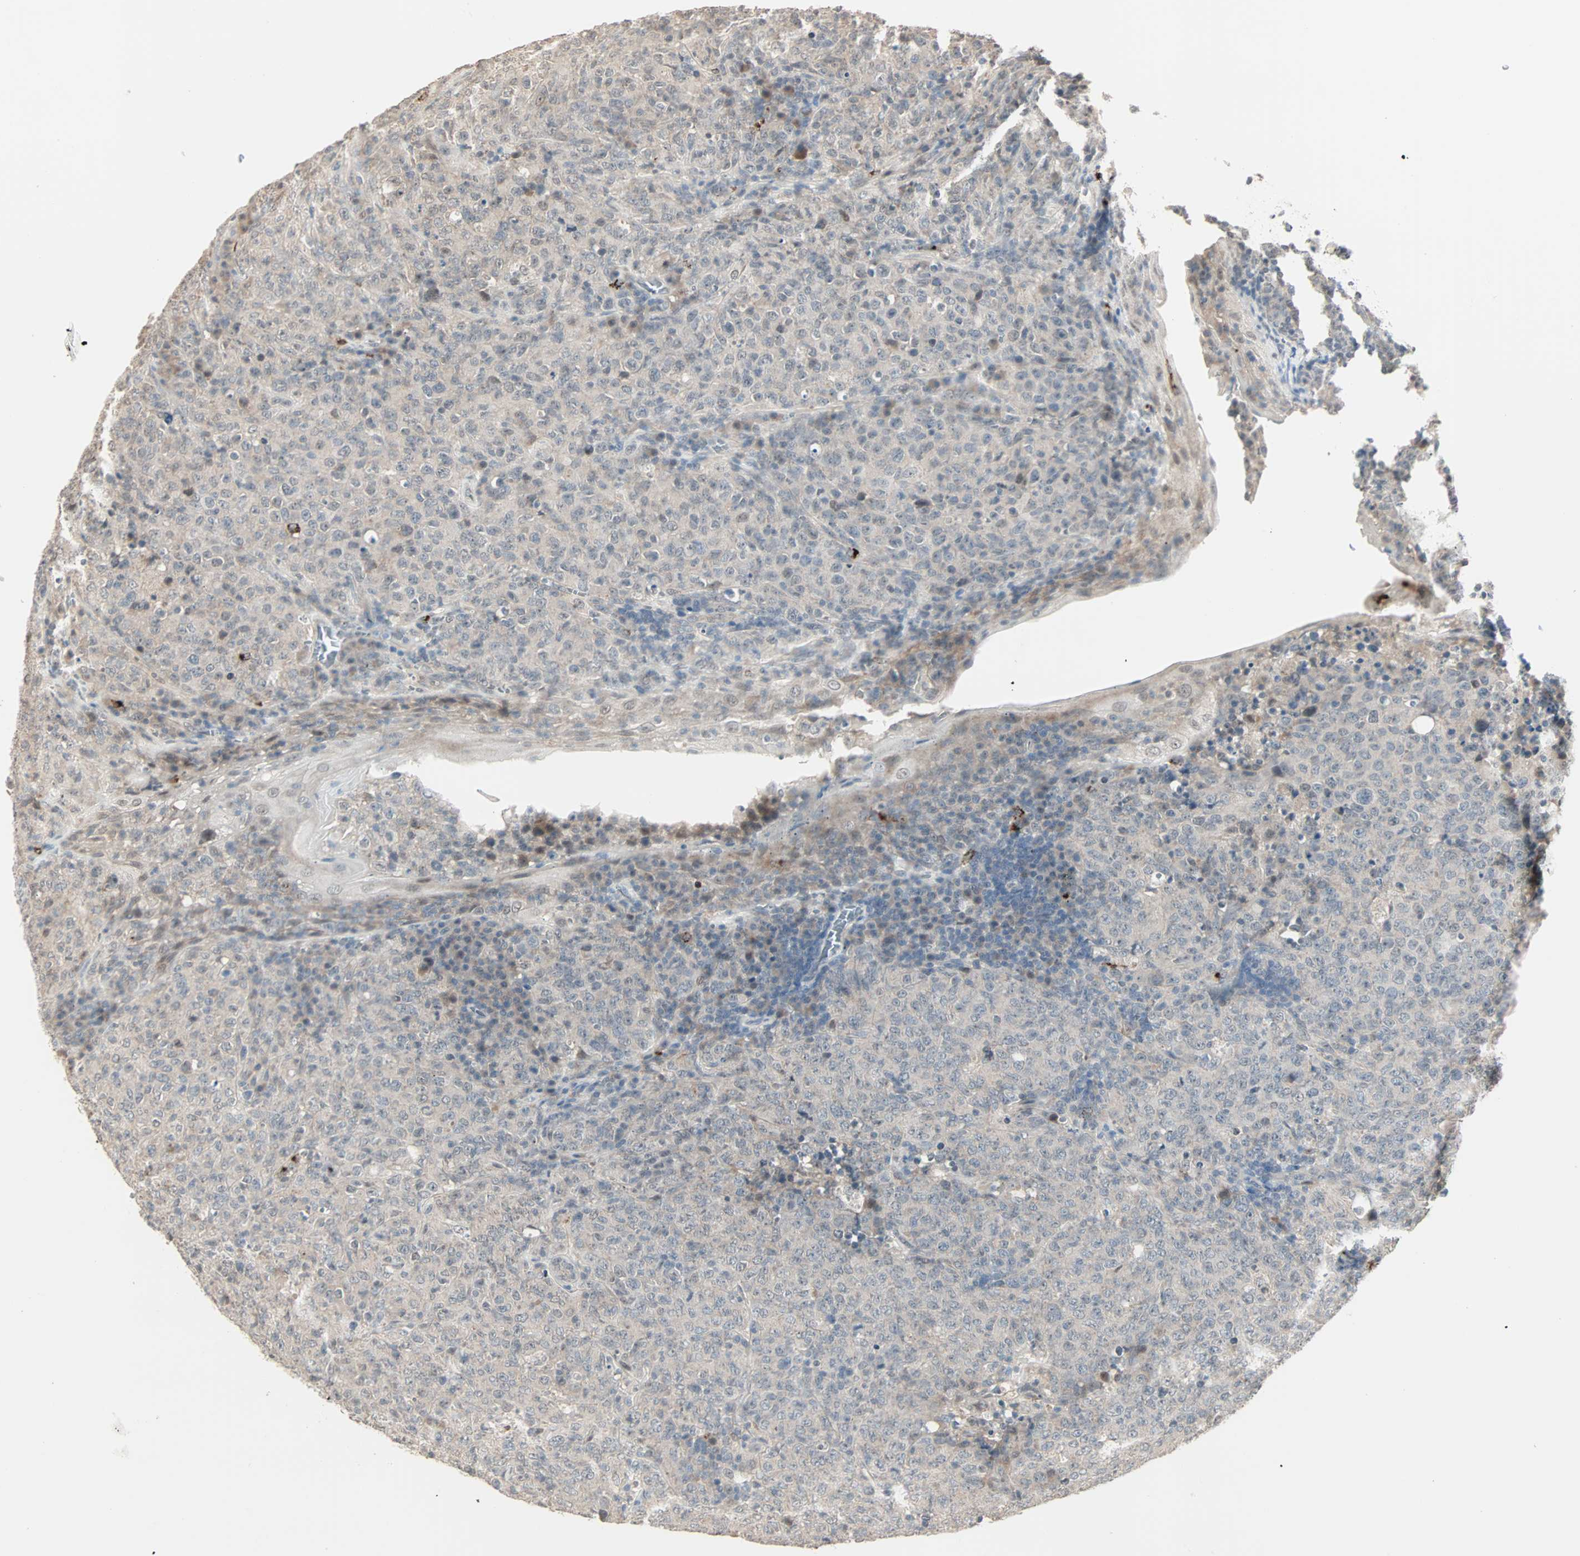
{"staining": {"intensity": "moderate", "quantity": "25%-75%", "location": "cytoplasmic/membranous,nuclear"}, "tissue": "lymphoma", "cell_type": "Tumor cells", "image_type": "cancer", "snomed": [{"axis": "morphology", "description": "Malignant lymphoma, non-Hodgkin's type, High grade"}, {"axis": "topography", "description": "Tonsil"}], "caption": "Immunohistochemical staining of human lymphoma displays medium levels of moderate cytoplasmic/membranous and nuclear protein staining in about 25%-75% of tumor cells.", "gene": "KDM4A", "patient": {"sex": "female", "age": 36}}